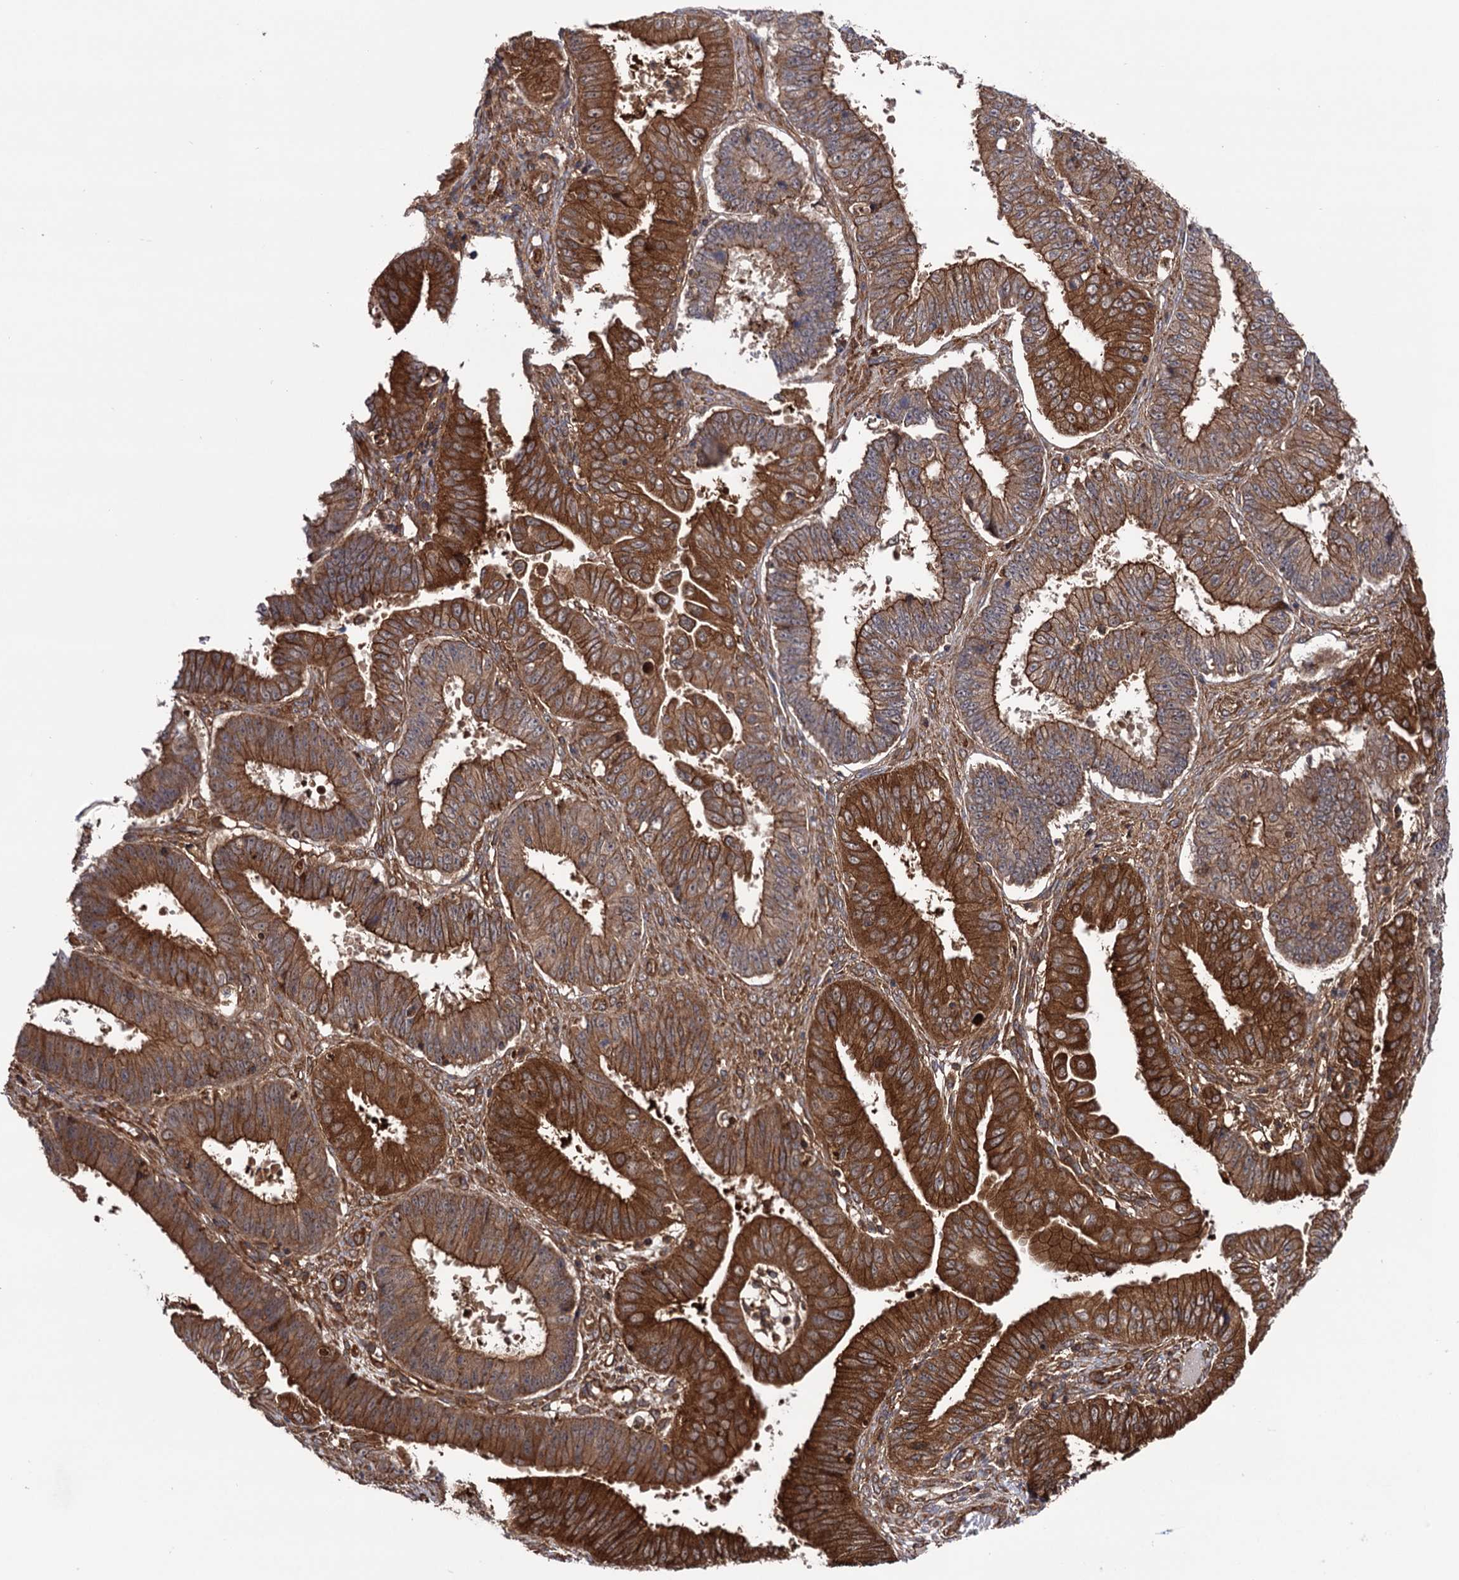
{"staining": {"intensity": "strong", "quantity": ">75%", "location": "cytoplasmic/membranous"}, "tissue": "ovarian cancer", "cell_type": "Tumor cells", "image_type": "cancer", "snomed": [{"axis": "morphology", "description": "Carcinoma, endometroid"}, {"axis": "topography", "description": "Appendix"}, {"axis": "topography", "description": "Ovary"}], "caption": "Immunohistochemistry (DAB (3,3'-diaminobenzidine)) staining of ovarian cancer (endometroid carcinoma) reveals strong cytoplasmic/membranous protein expression in approximately >75% of tumor cells.", "gene": "ATP8B4", "patient": {"sex": "female", "age": 42}}